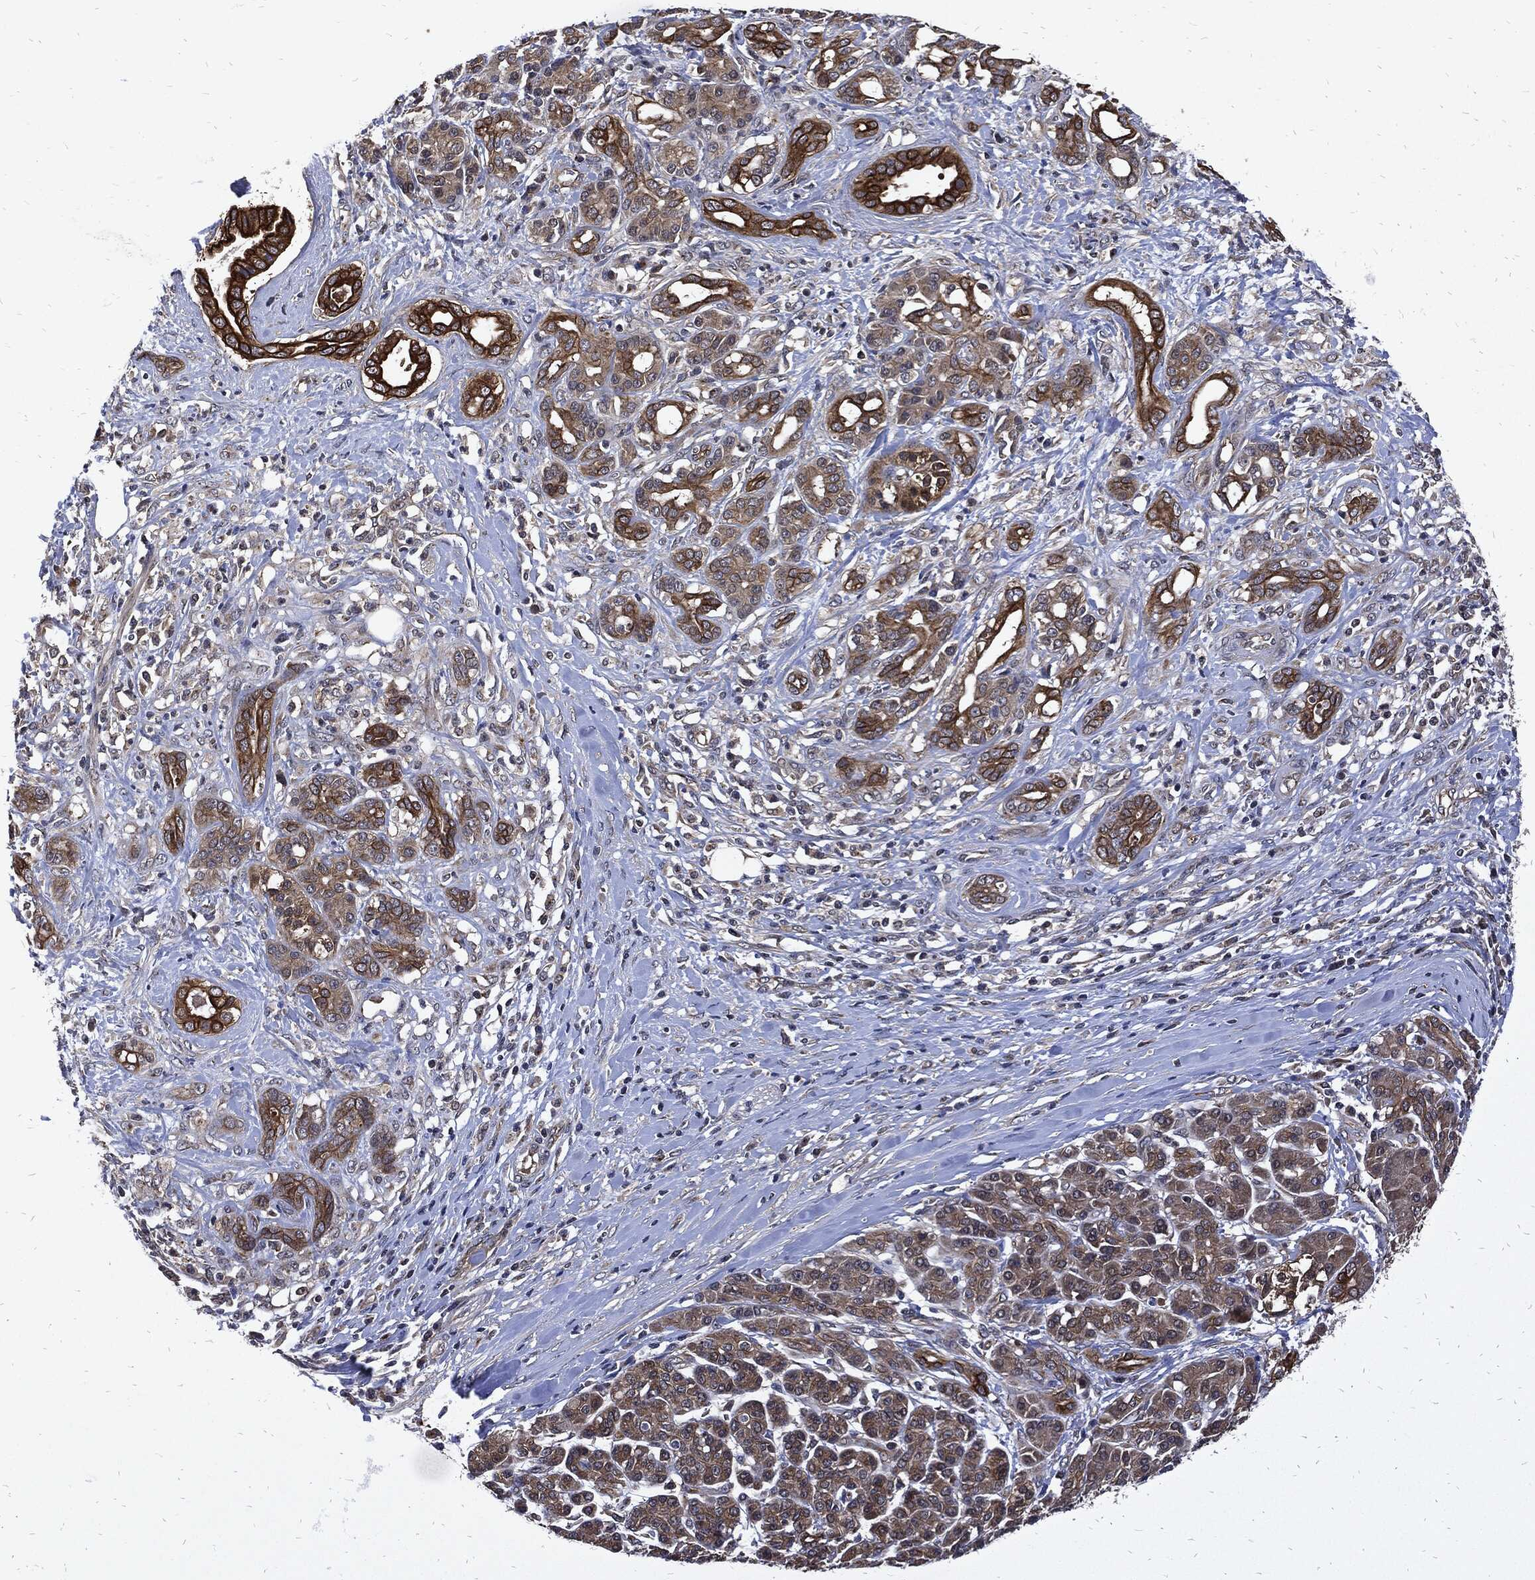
{"staining": {"intensity": "strong", "quantity": ">75%", "location": "cytoplasmic/membranous"}, "tissue": "pancreatic cancer", "cell_type": "Tumor cells", "image_type": "cancer", "snomed": [{"axis": "morphology", "description": "Adenocarcinoma, NOS"}, {"axis": "topography", "description": "Pancreas"}], "caption": "Pancreatic cancer (adenocarcinoma) tissue reveals strong cytoplasmic/membranous staining in approximately >75% of tumor cells, visualized by immunohistochemistry.", "gene": "DCTN1", "patient": {"sex": "female", "age": 56}}